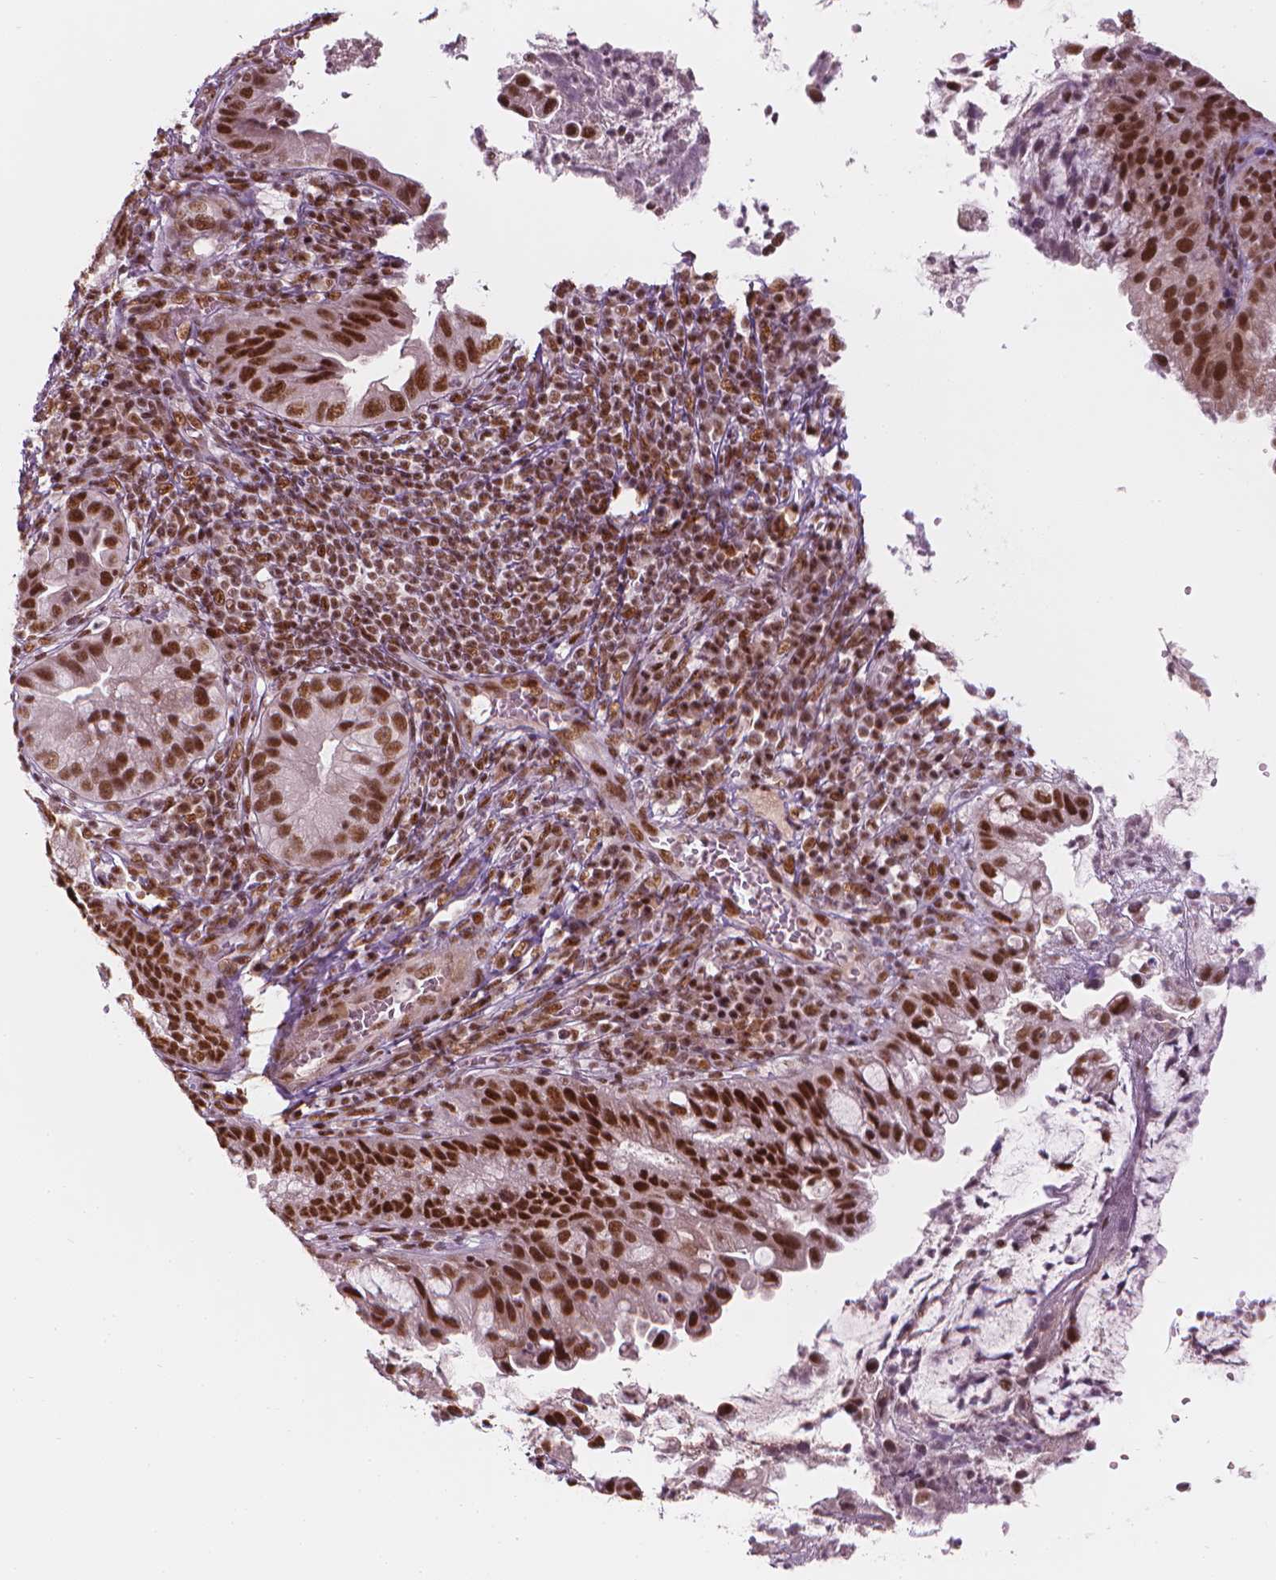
{"staining": {"intensity": "strong", "quantity": ">75%", "location": "nuclear"}, "tissue": "cervical cancer", "cell_type": "Tumor cells", "image_type": "cancer", "snomed": [{"axis": "morphology", "description": "Adenocarcinoma, NOS"}, {"axis": "topography", "description": "Cervix"}], "caption": "The histopathology image shows immunohistochemical staining of adenocarcinoma (cervical). There is strong nuclear staining is appreciated in approximately >75% of tumor cells.", "gene": "ELF2", "patient": {"sex": "female", "age": 34}}